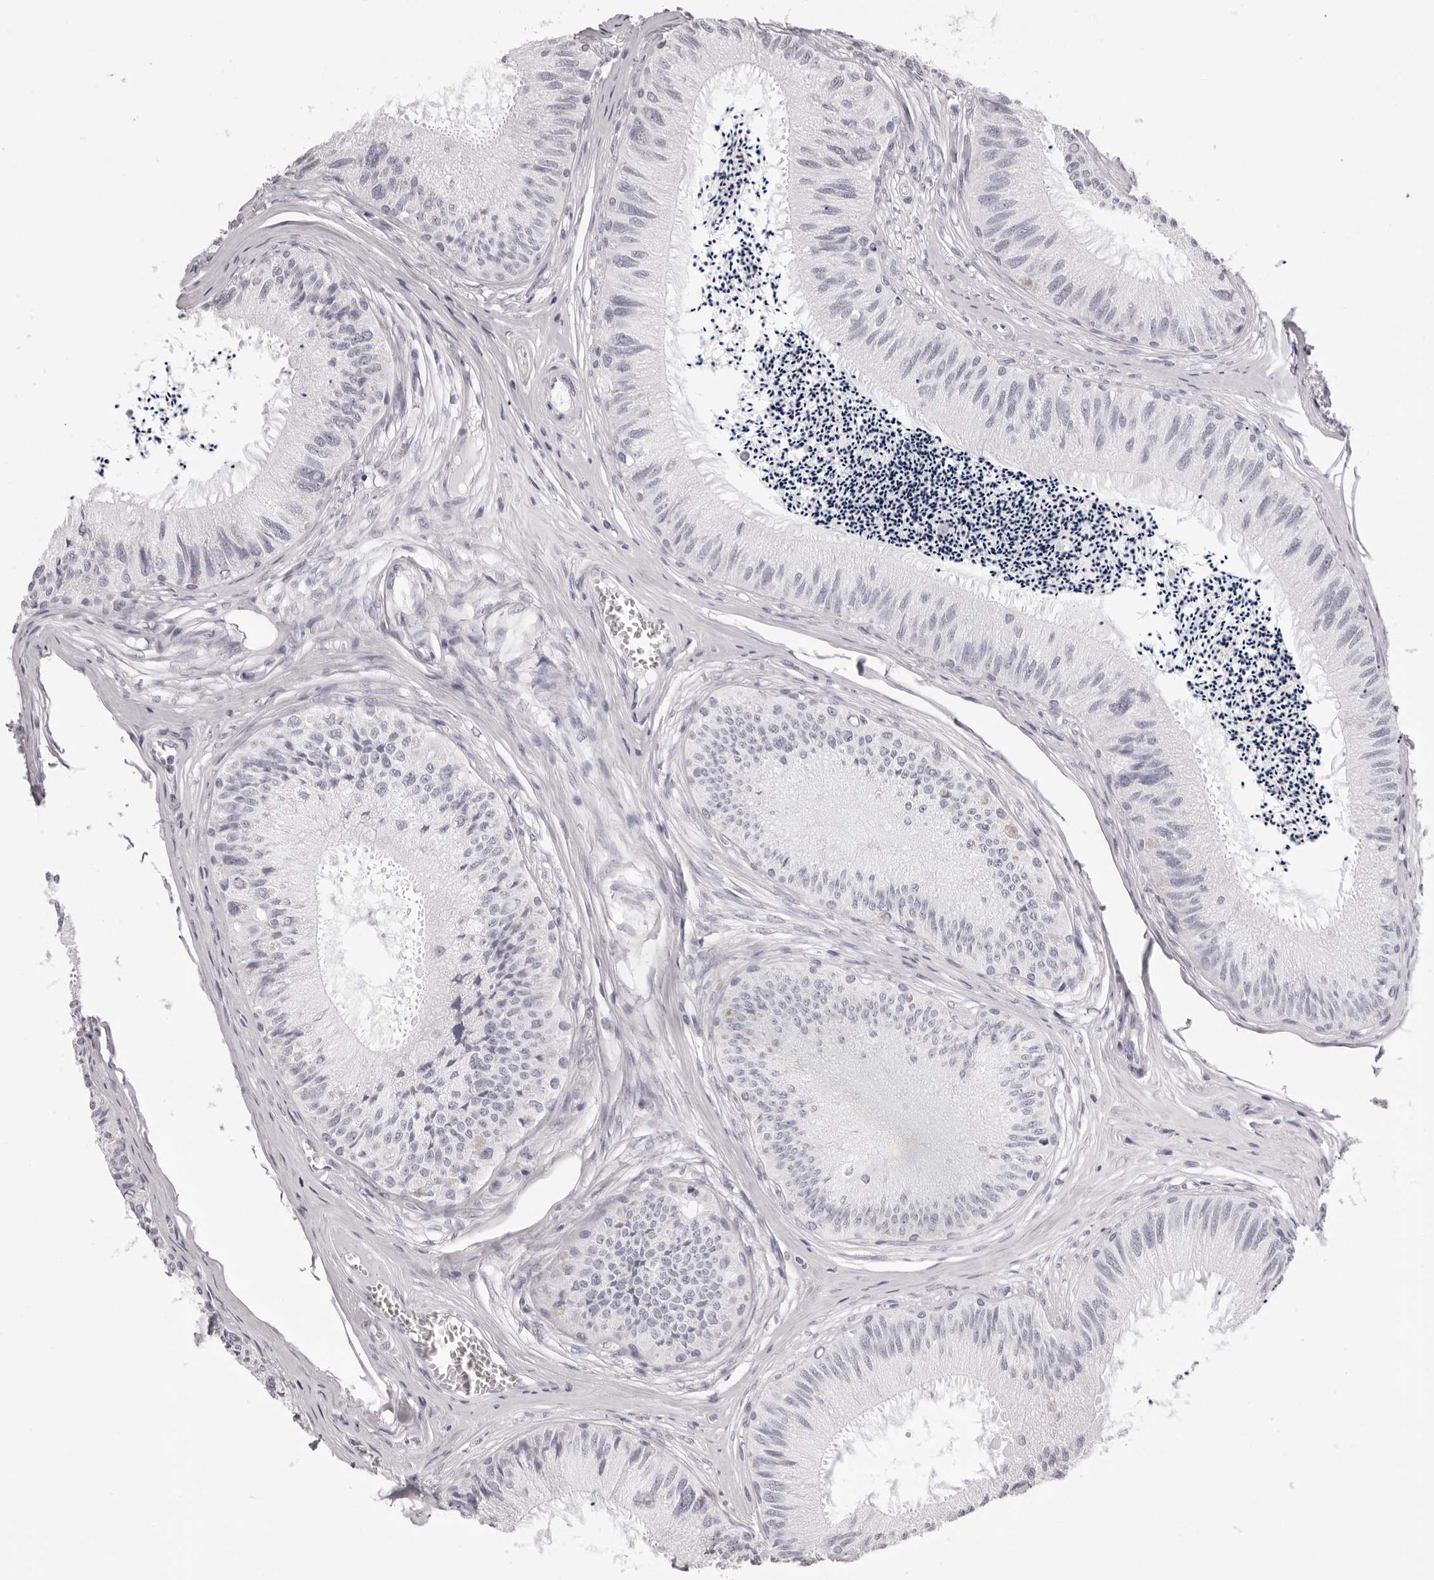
{"staining": {"intensity": "negative", "quantity": "none", "location": "none"}, "tissue": "epididymis", "cell_type": "Glandular cells", "image_type": "normal", "snomed": [{"axis": "morphology", "description": "Normal tissue, NOS"}, {"axis": "topography", "description": "Epididymis"}], "caption": "High magnification brightfield microscopy of normal epididymis stained with DAB (brown) and counterstained with hematoxylin (blue): glandular cells show no significant expression. Nuclei are stained in blue.", "gene": "RHO", "patient": {"sex": "male", "age": 79}}